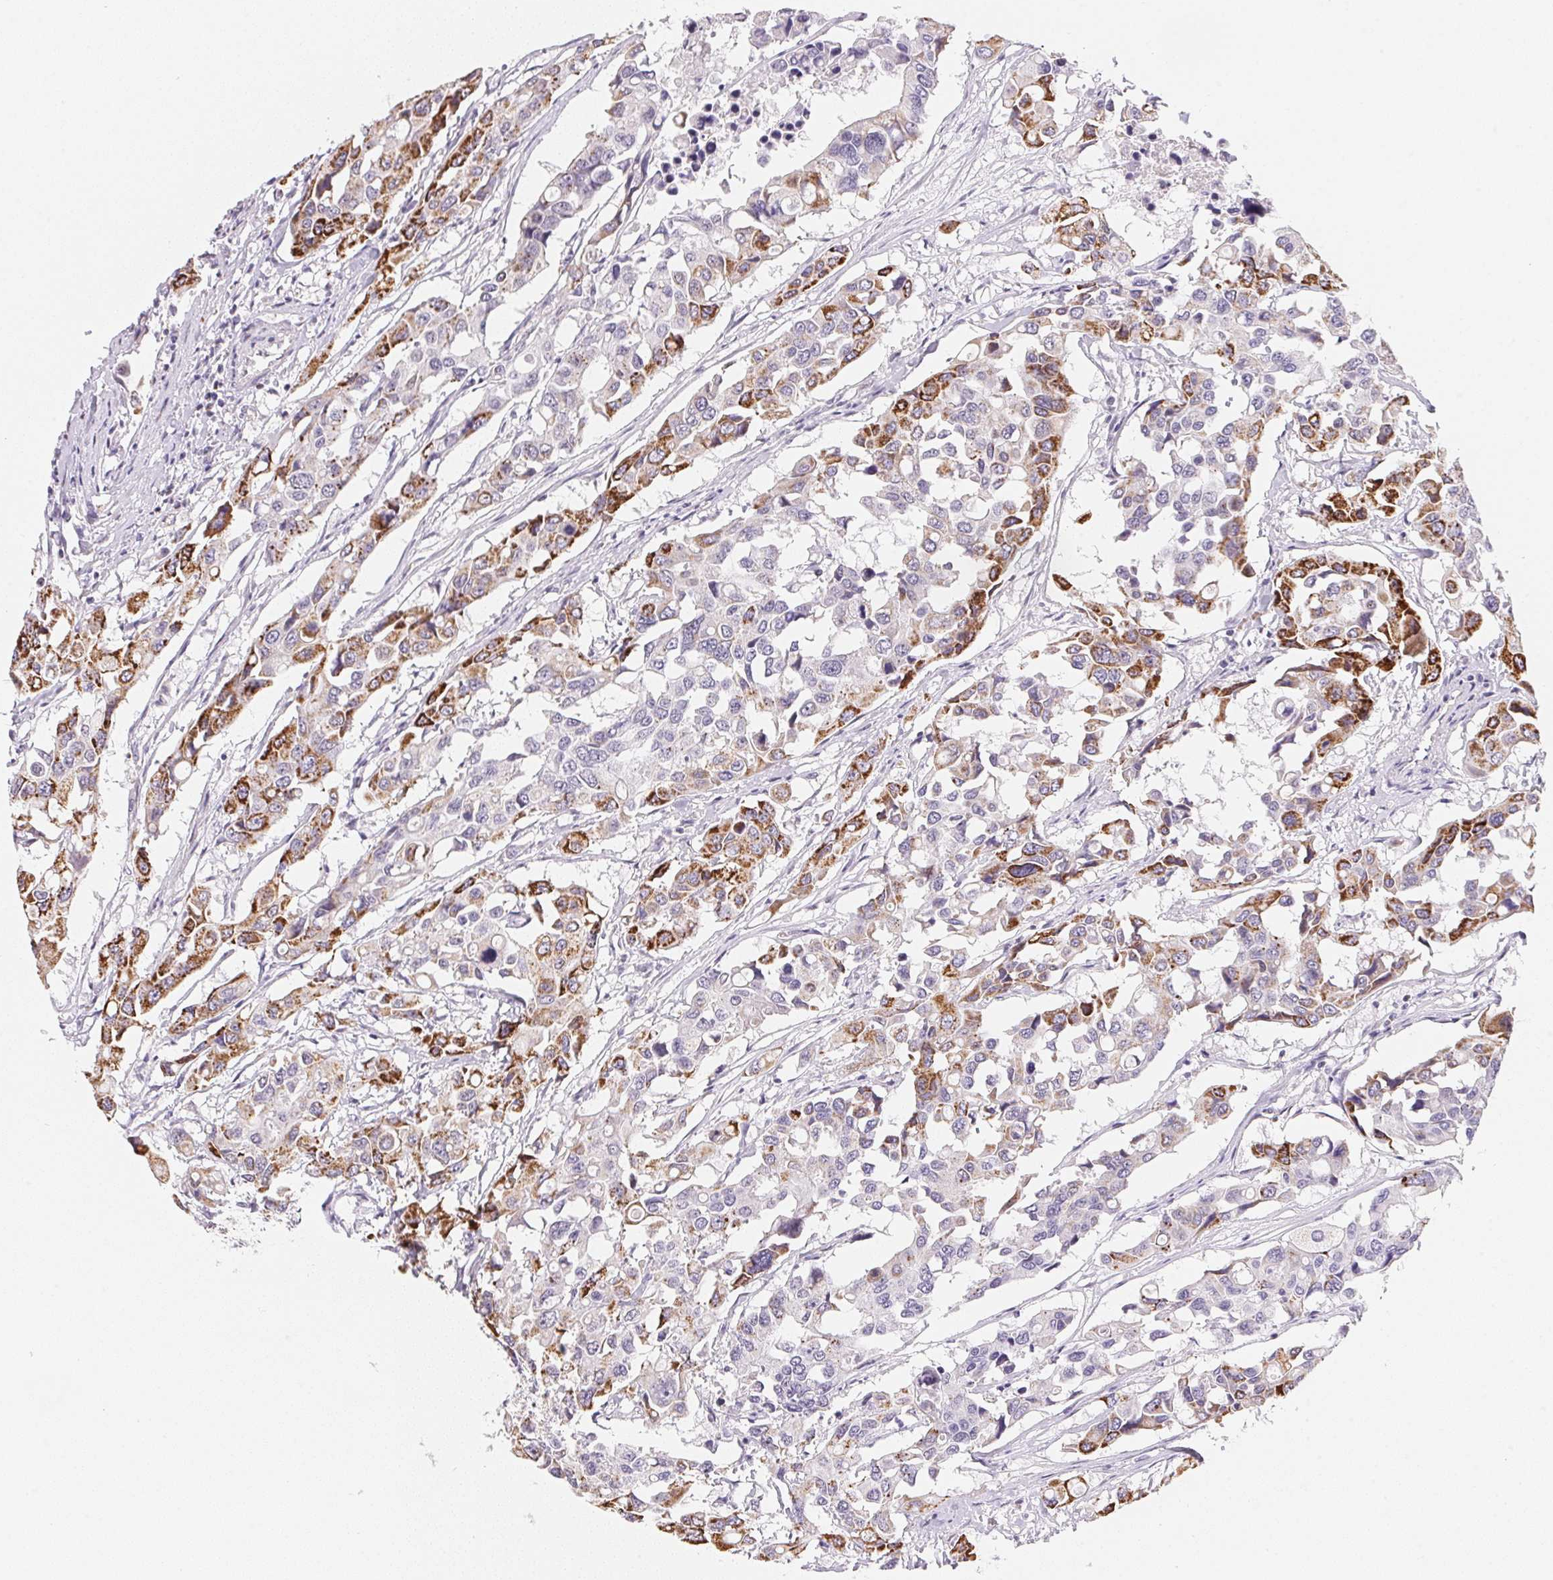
{"staining": {"intensity": "moderate", "quantity": "25%-75%", "location": "cytoplasmic/membranous"}, "tissue": "colorectal cancer", "cell_type": "Tumor cells", "image_type": "cancer", "snomed": [{"axis": "morphology", "description": "Adenocarcinoma, NOS"}, {"axis": "topography", "description": "Colon"}], "caption": "Colorectal cancer (adenocarcinoma) was stained to show a protein in brown. There is medium levels of moderate cytoplasmic/membranous expression in about 25%-75% of tumor cells.", "gene": "GIPC2", "patient": {"sex": "male", "age": 77}}